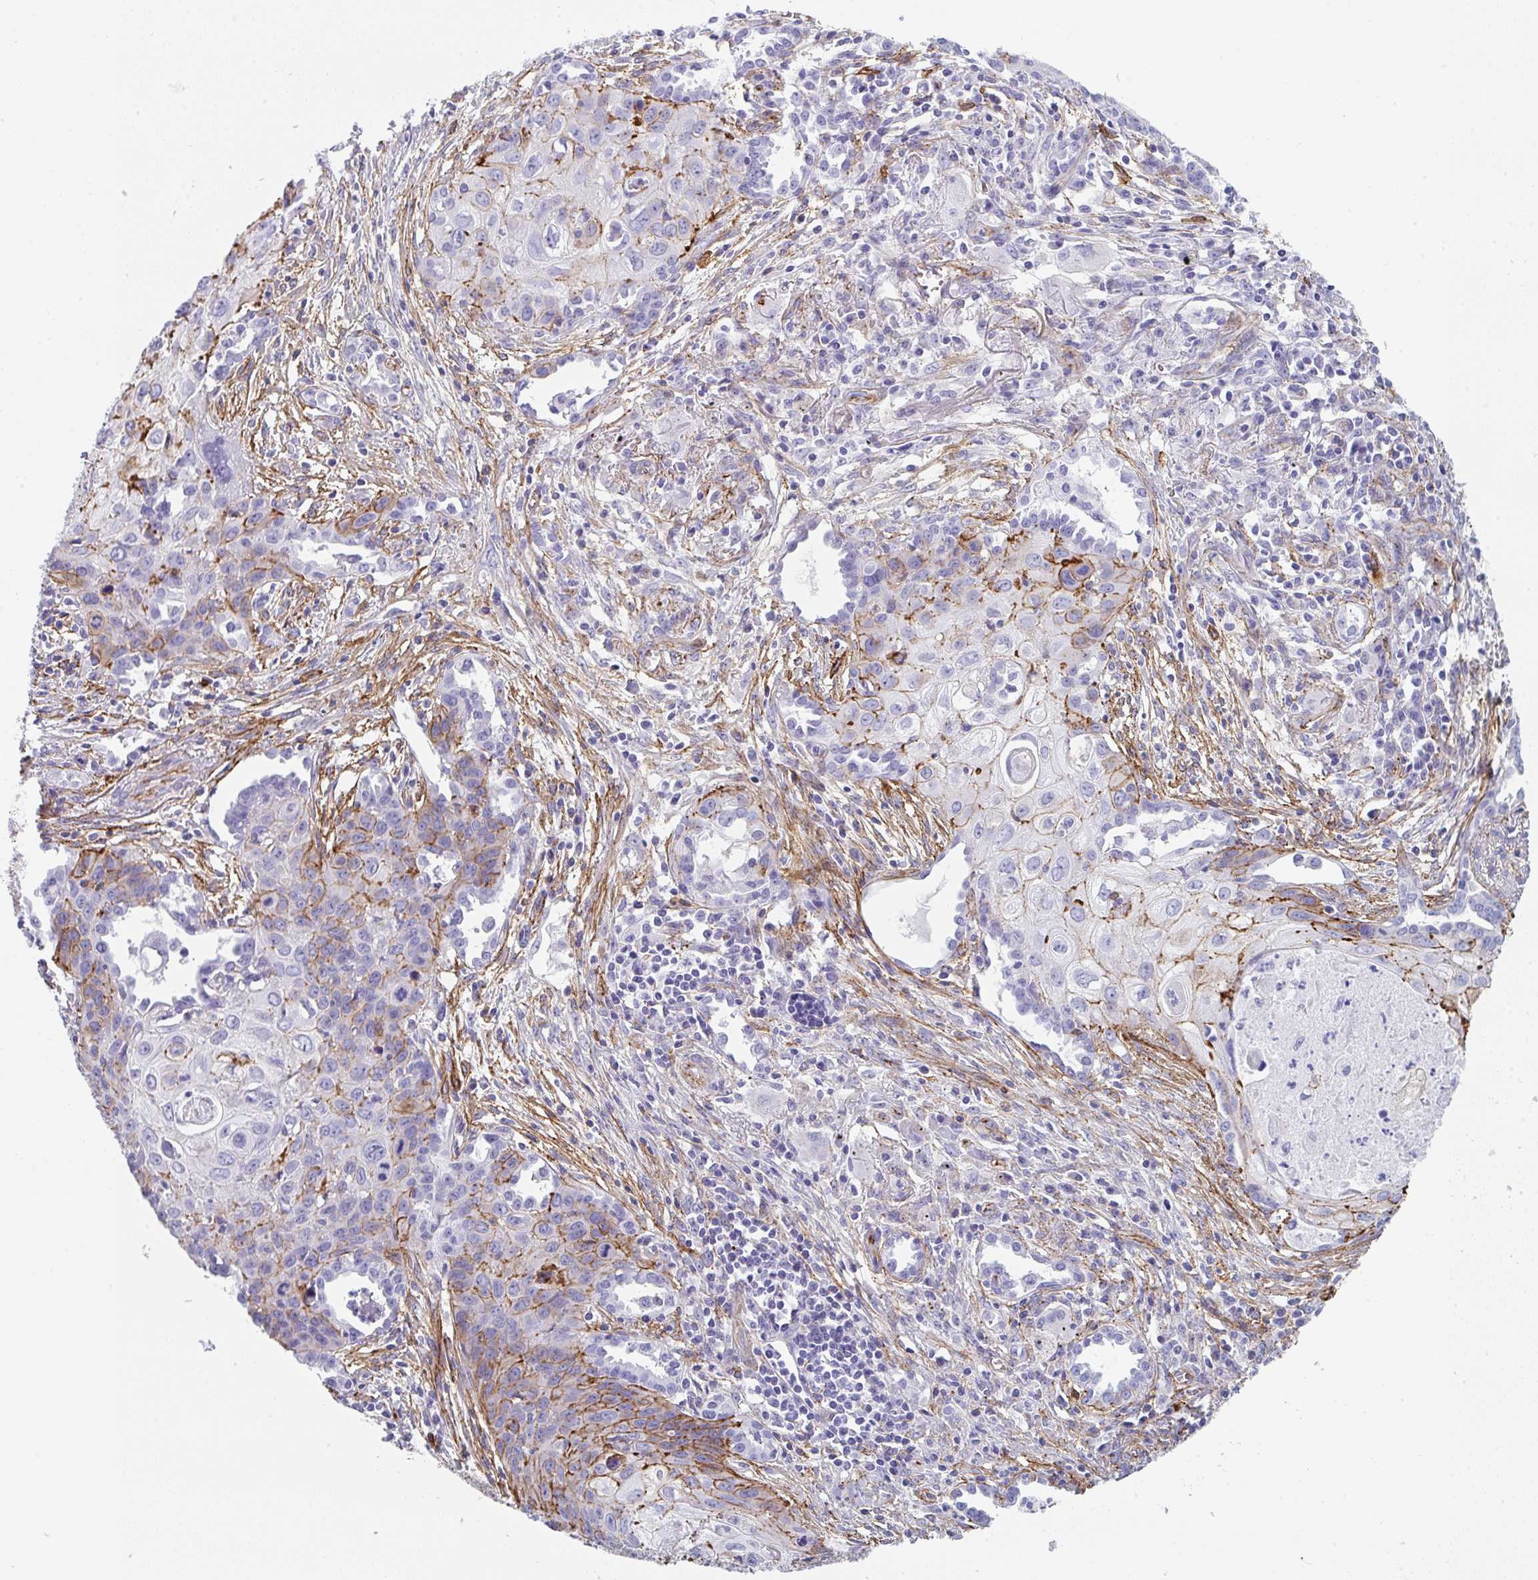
{"staining": {"intensity": "moderate", "quantity": "<25%", "location": "cytoplasmic/membranous"}, "tissue": "lung cancer", "cell_type": "Tumor cells", "image_type": "cancer", "snomed": [{"axis": "morphology", "description": "Squamous cell carcinoma, NOS"}, {"axis": "topography", "description": "Lung"}], "caption": "IHC staining of lung cancer (squamous cell carcinoma), which demonstrates low levels of moderate cytoplasmic/membranous staining in about <25% of tumor cells indicating moderate cytoplasmic/membranous protein expression. The staining was performed using DAB (3,3'-diaminobenzidine) (brown) for protein detection and nuclei were counterstained in hematoxylin (blue).", "gene": "DBN1", "patient": {"sex": "male", "age": 71}}